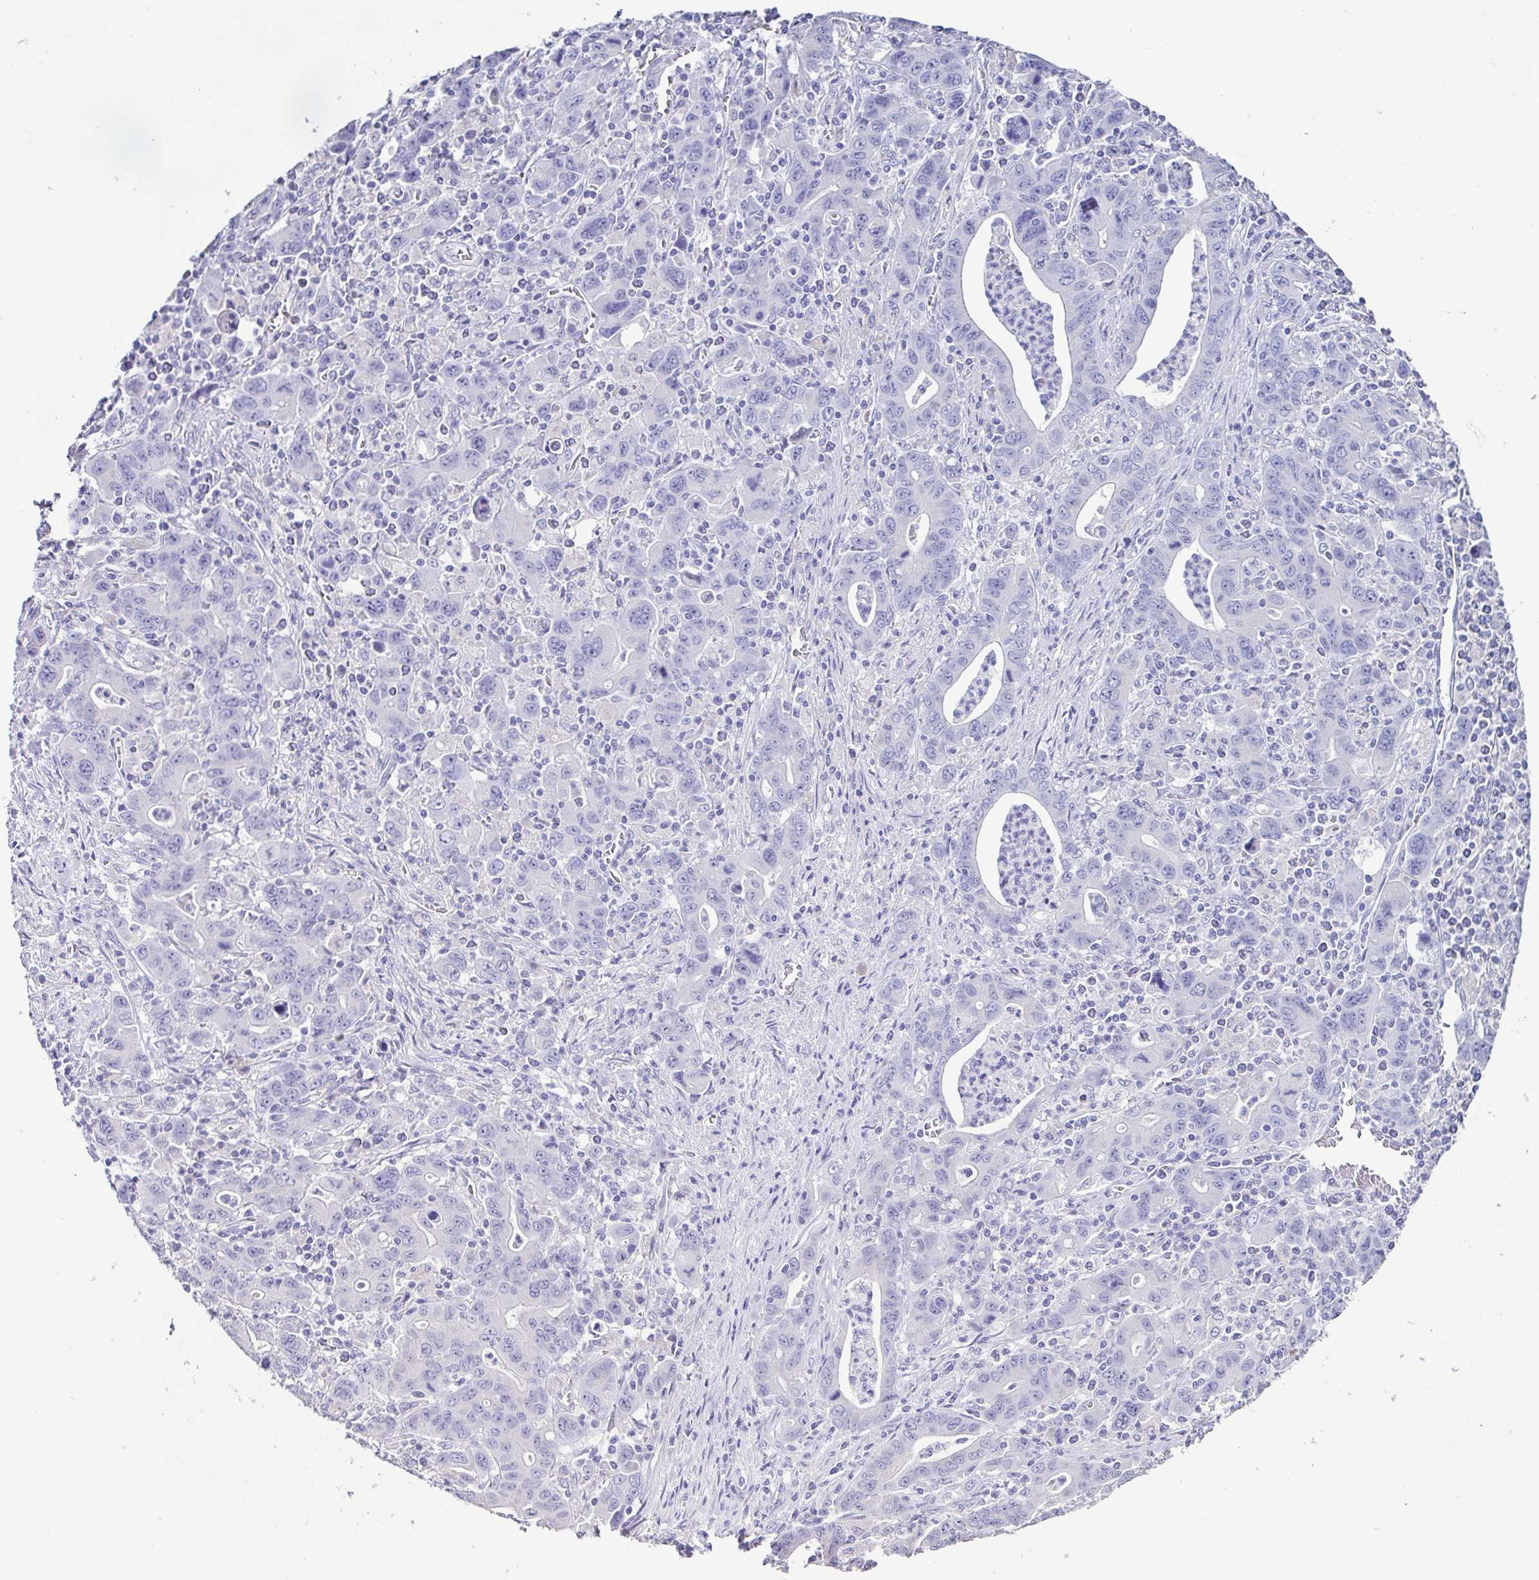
{"staining": {"intensity": "negative", "quantity": "none", "location": "none"}, "tissue": "stomach cancer", "cell_type": "Tumor cells", "image_type": "cancer", "snomed": [{"axis": "morphology", "description": "Adenocarcinoma, NOS"}, {"axis": "topography", "description": "Stomach, upper"}], "caption": "Protein analysis of adenocarcinoma (stomach) shows no significant positivity in tumor cells.", "gene": "RDH11", "patient": {"sex": "male", "age": 69}}